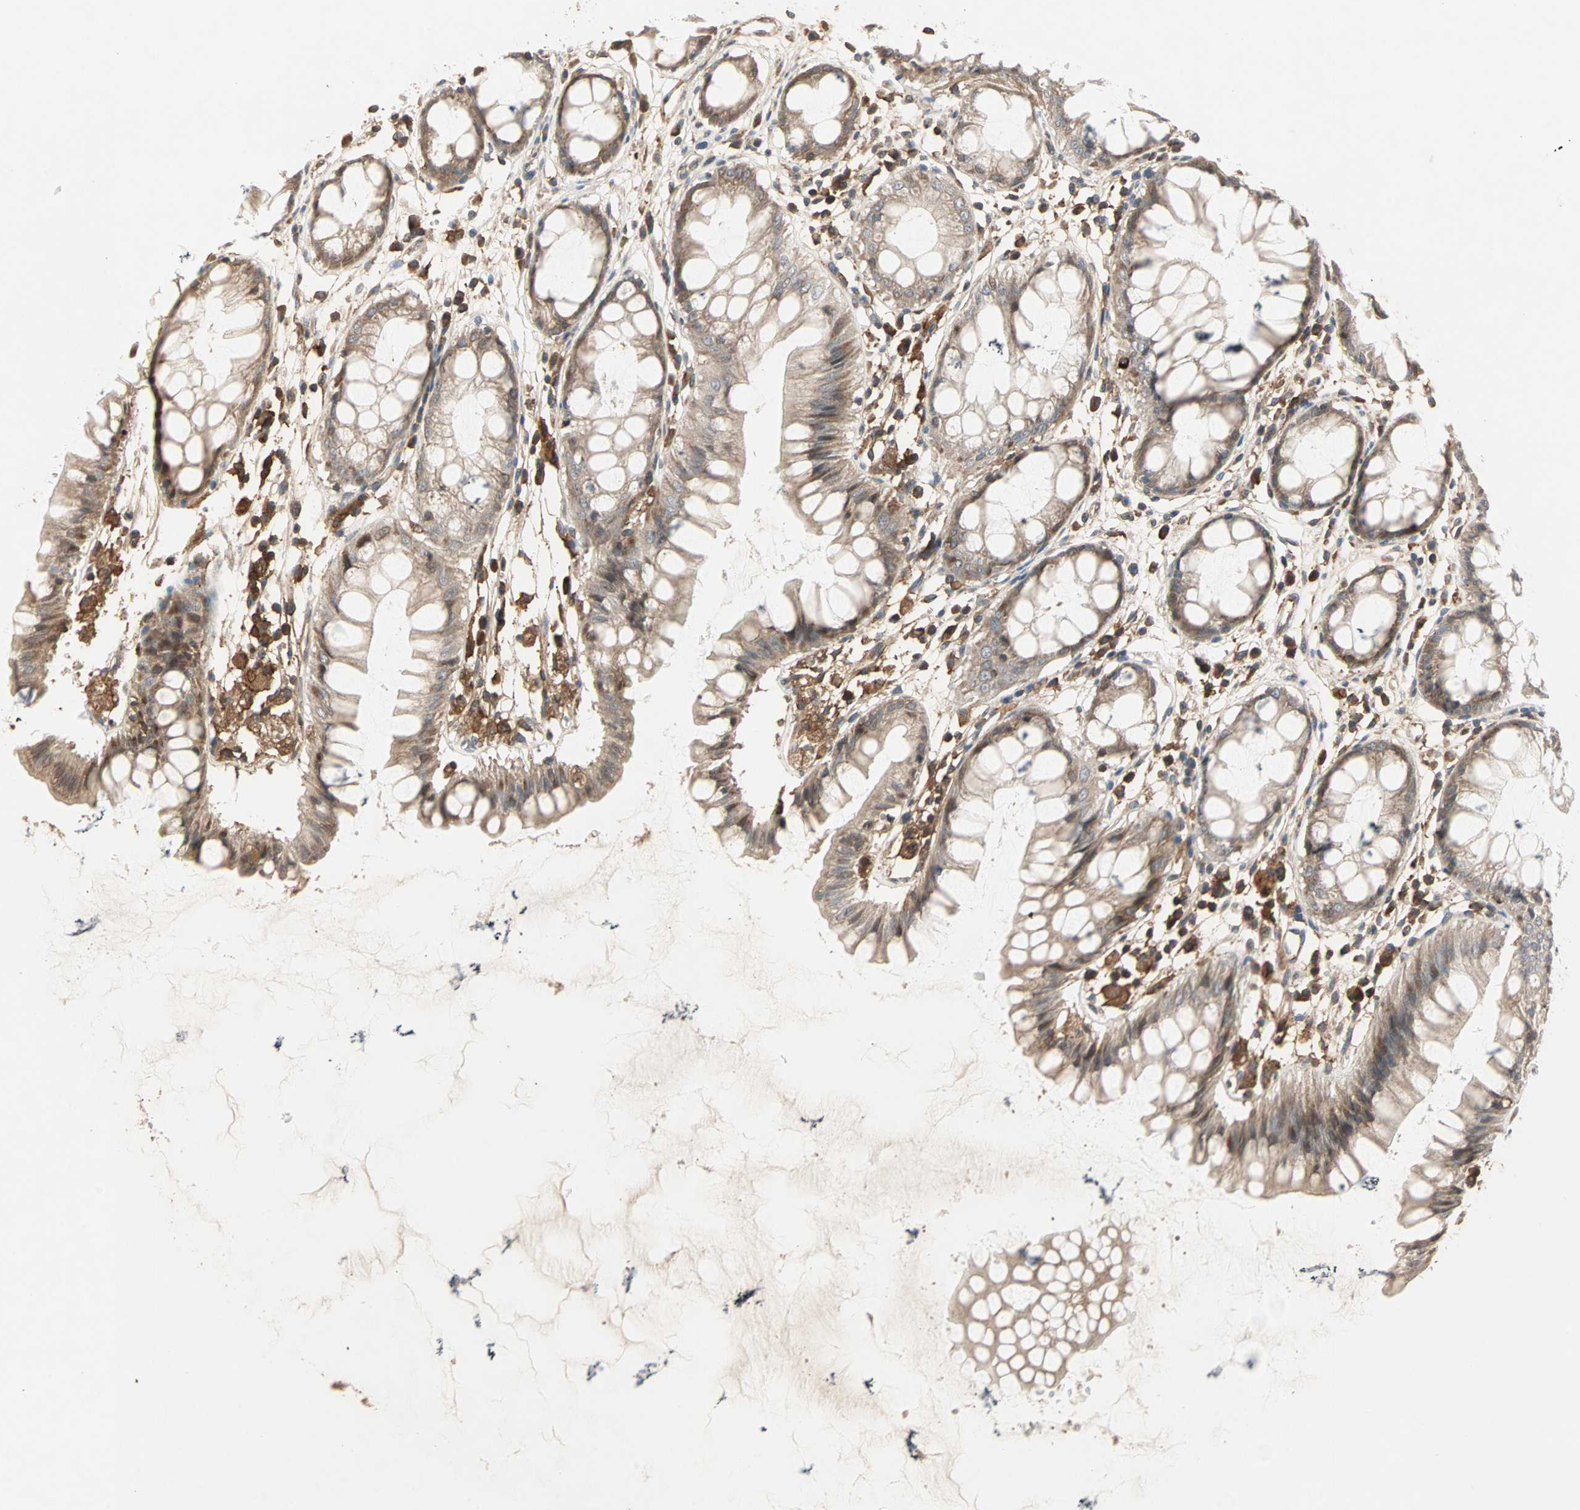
{"staining": {"intensity": "moderate", "quantity": ">75%", "location": "cytoplasmic/membranous"}, "tissue": "rectum", "cell_type": "Glandular cells", "image_type": "normal", "snomed": [{"axis": "morphology", "description": "Normal tissue, NOS"}, {"axis": "morphology", "description": "Adenocarcinoma, NOS"}, {"axis": "topography", "description": "Rectum"}], "caption": "A histopathology image of rectum stained for a protein shows moderate cytoplasmic/membranous brown staining in glandular cells.", "gene": "GNAI2", "patient": {"sex": "female", "age": 65}}